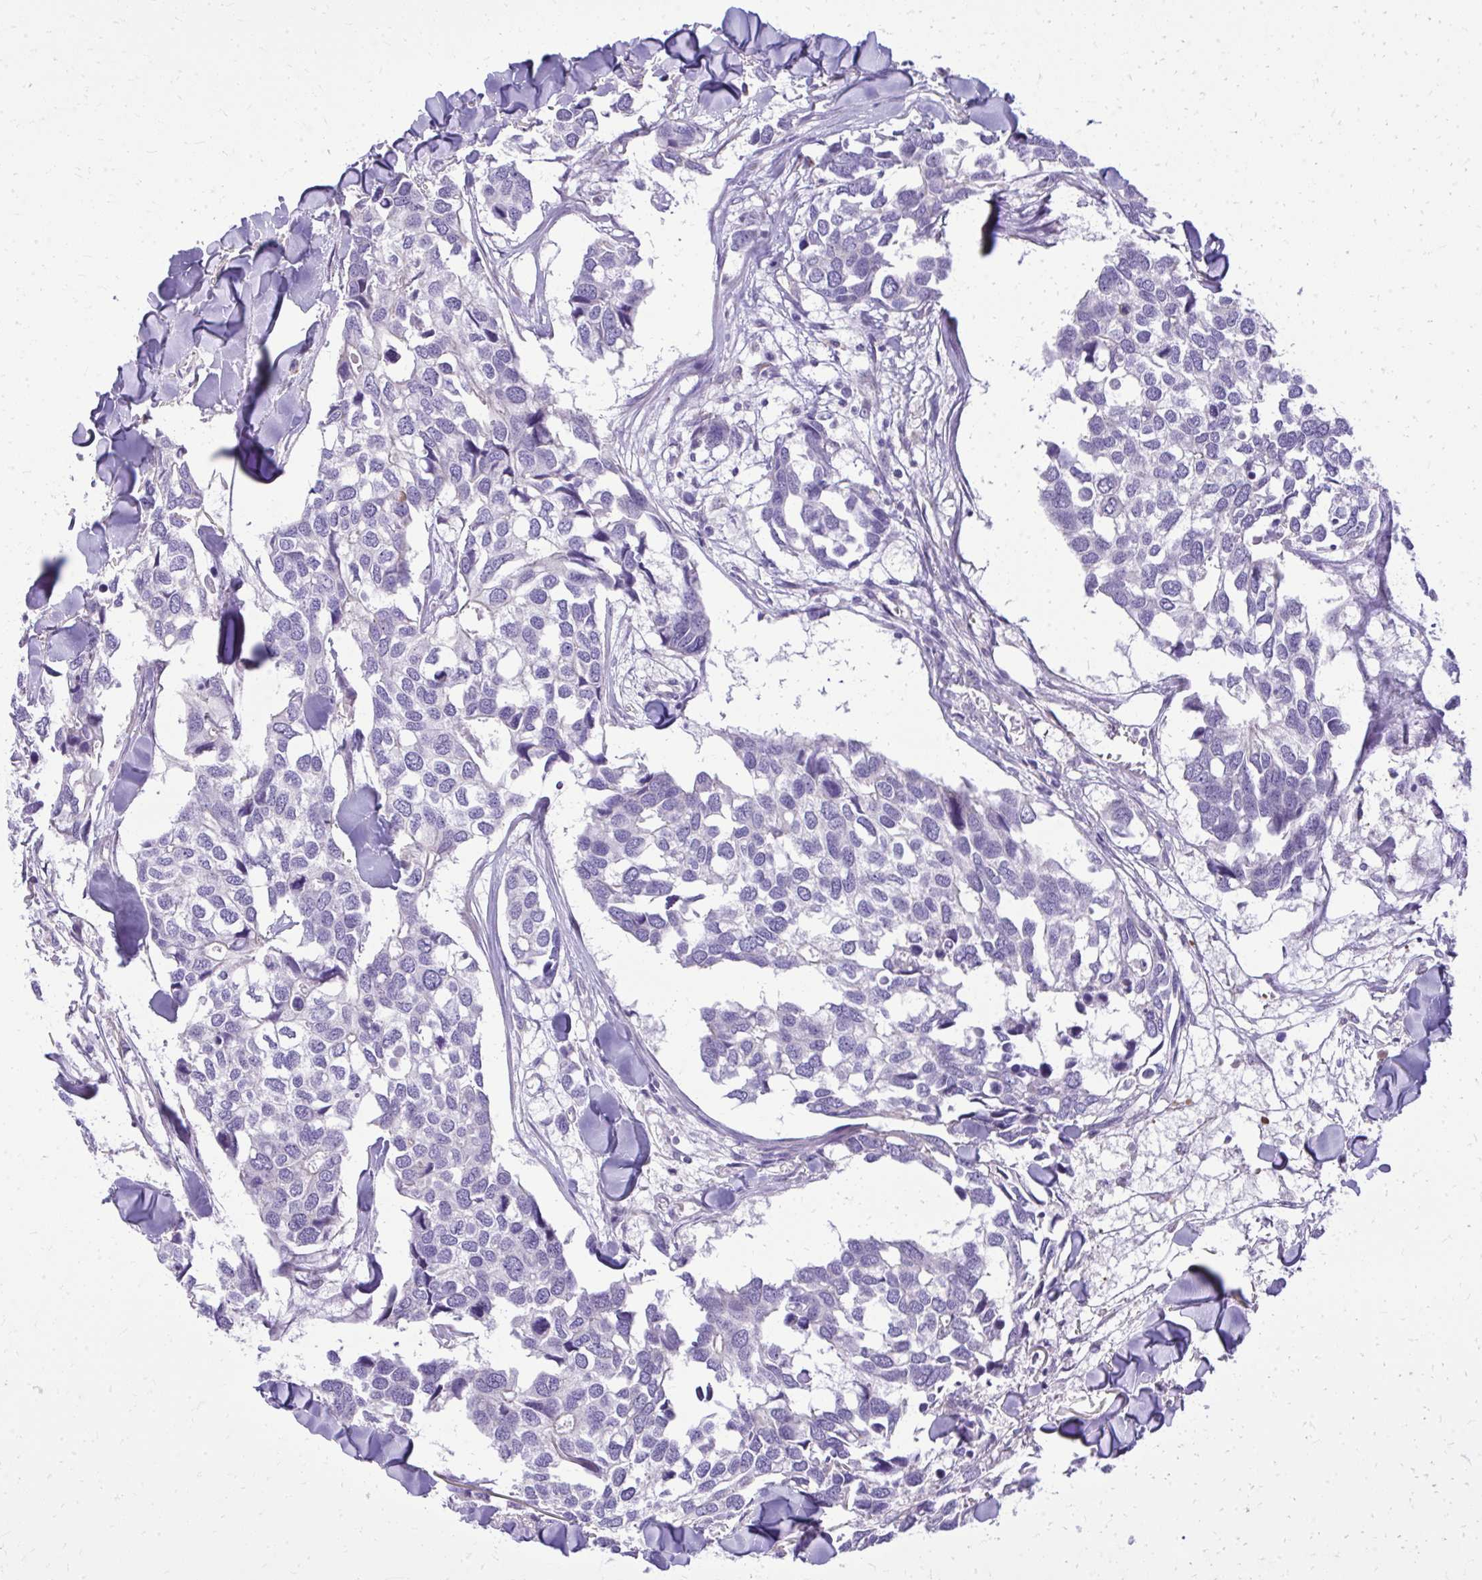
{"staining": {"intensity": "negative", "quantity": "none", "location": "none"}, "tissue": "breast cancer", "cell_type": "Tumor cells", "image_type": "cancer", "snomed": [{"axis": "morphology", "description": "Duct carcinoma"}, {"axis": "topography", "description": "Breast"}], "caption": "Immunohistochemistry of human breast cancer demonstrates no expression in tumor cells.", "gene": "RUNDC3B", "patient": {"sex": "female", "age": 83}}